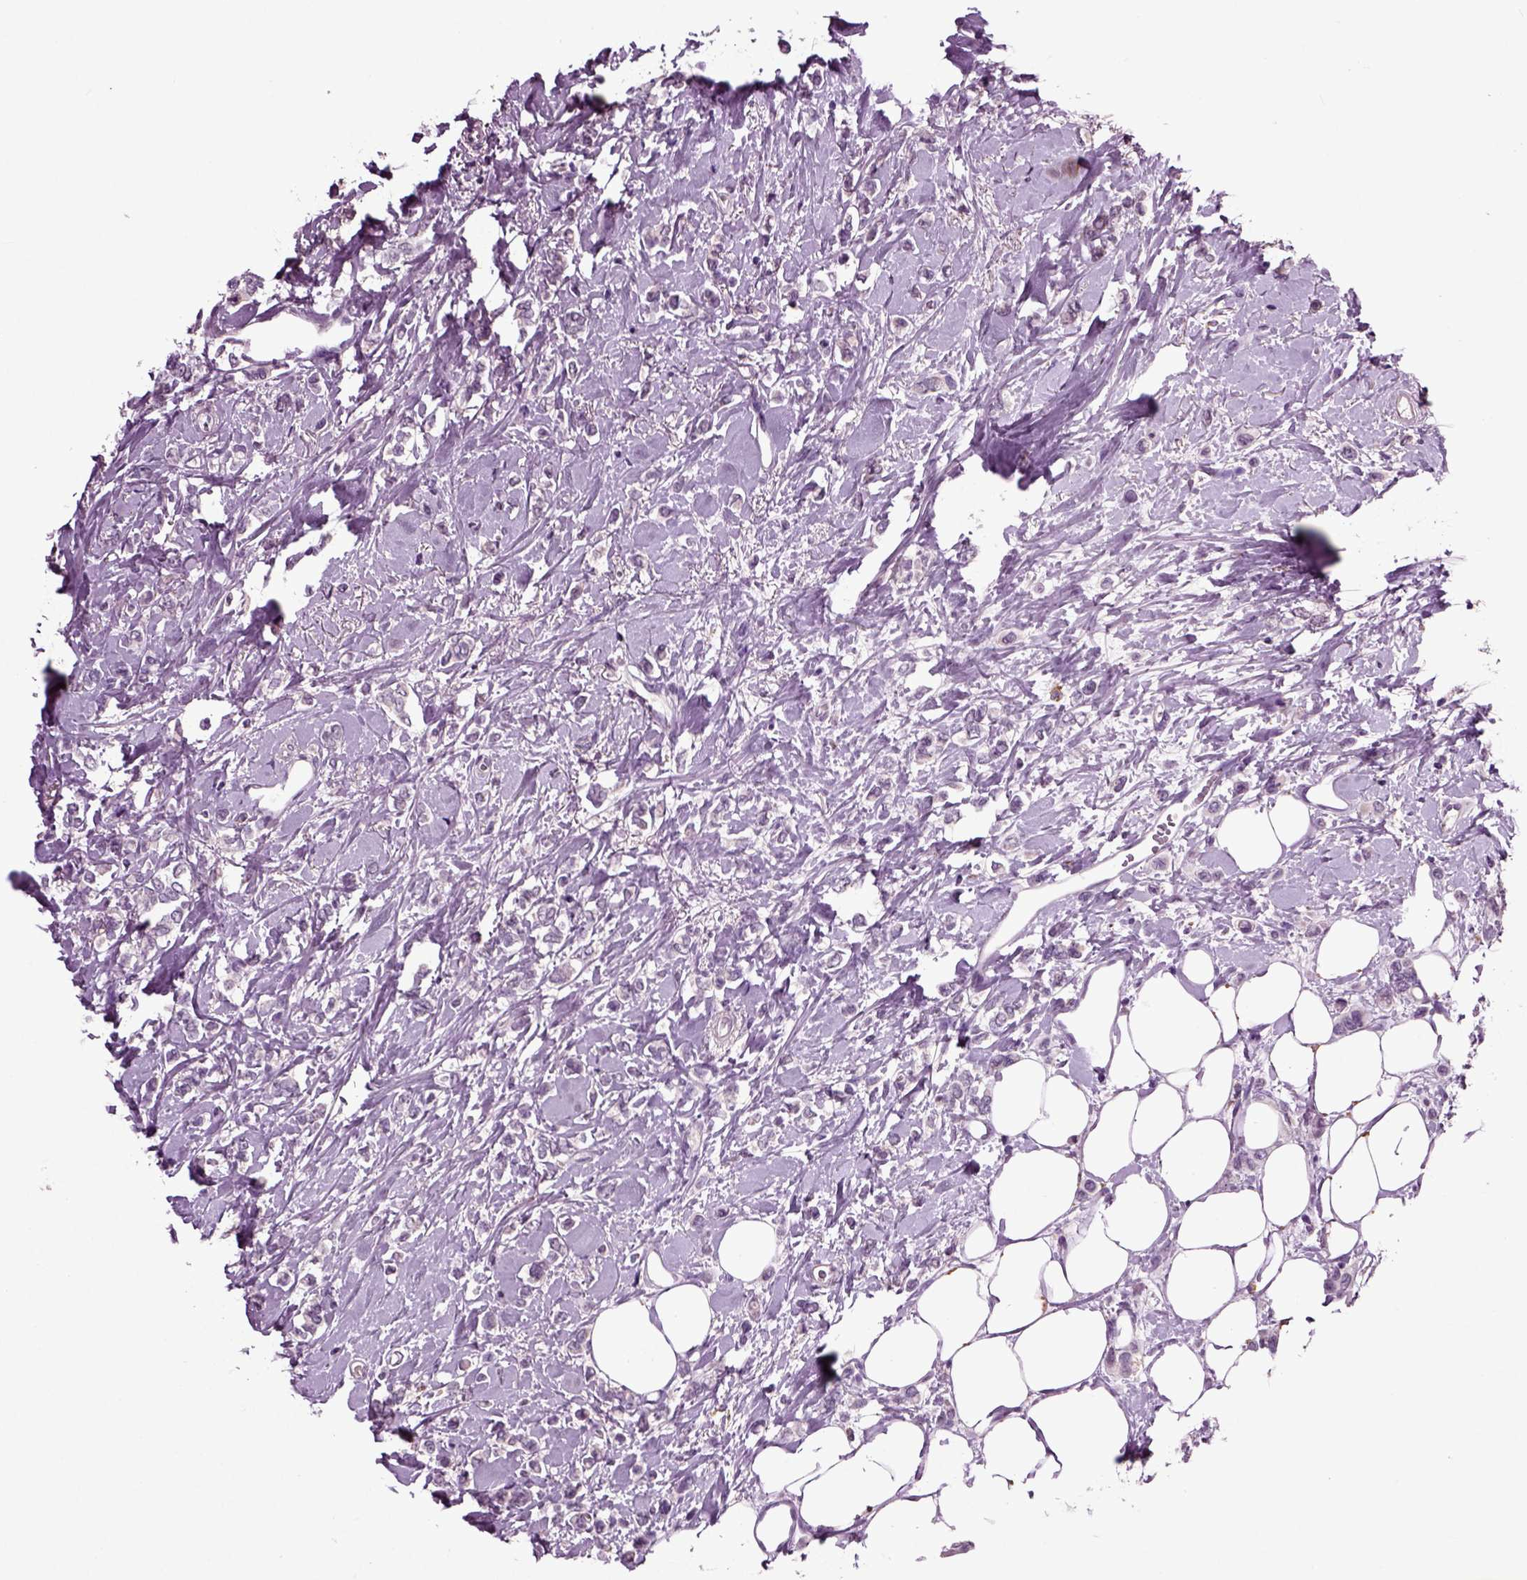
{"staining": {"intensity": "negative", "quantity": "none", "location": "none"}, "tissue": "breast cancer", "cell_type": "Tumor cells", "image_type": "cancer", "snomed": [{"axis": "morphology", "description": "Lobular carcinoma"}, {"axis": "topography", "description": "Breast"}], "caption": "IHC of lobular carcinoma (breast) reveals no positivity in tumor cells.", "gene": "CRHR1", "patient": {"sex": "female", "age": 66}}